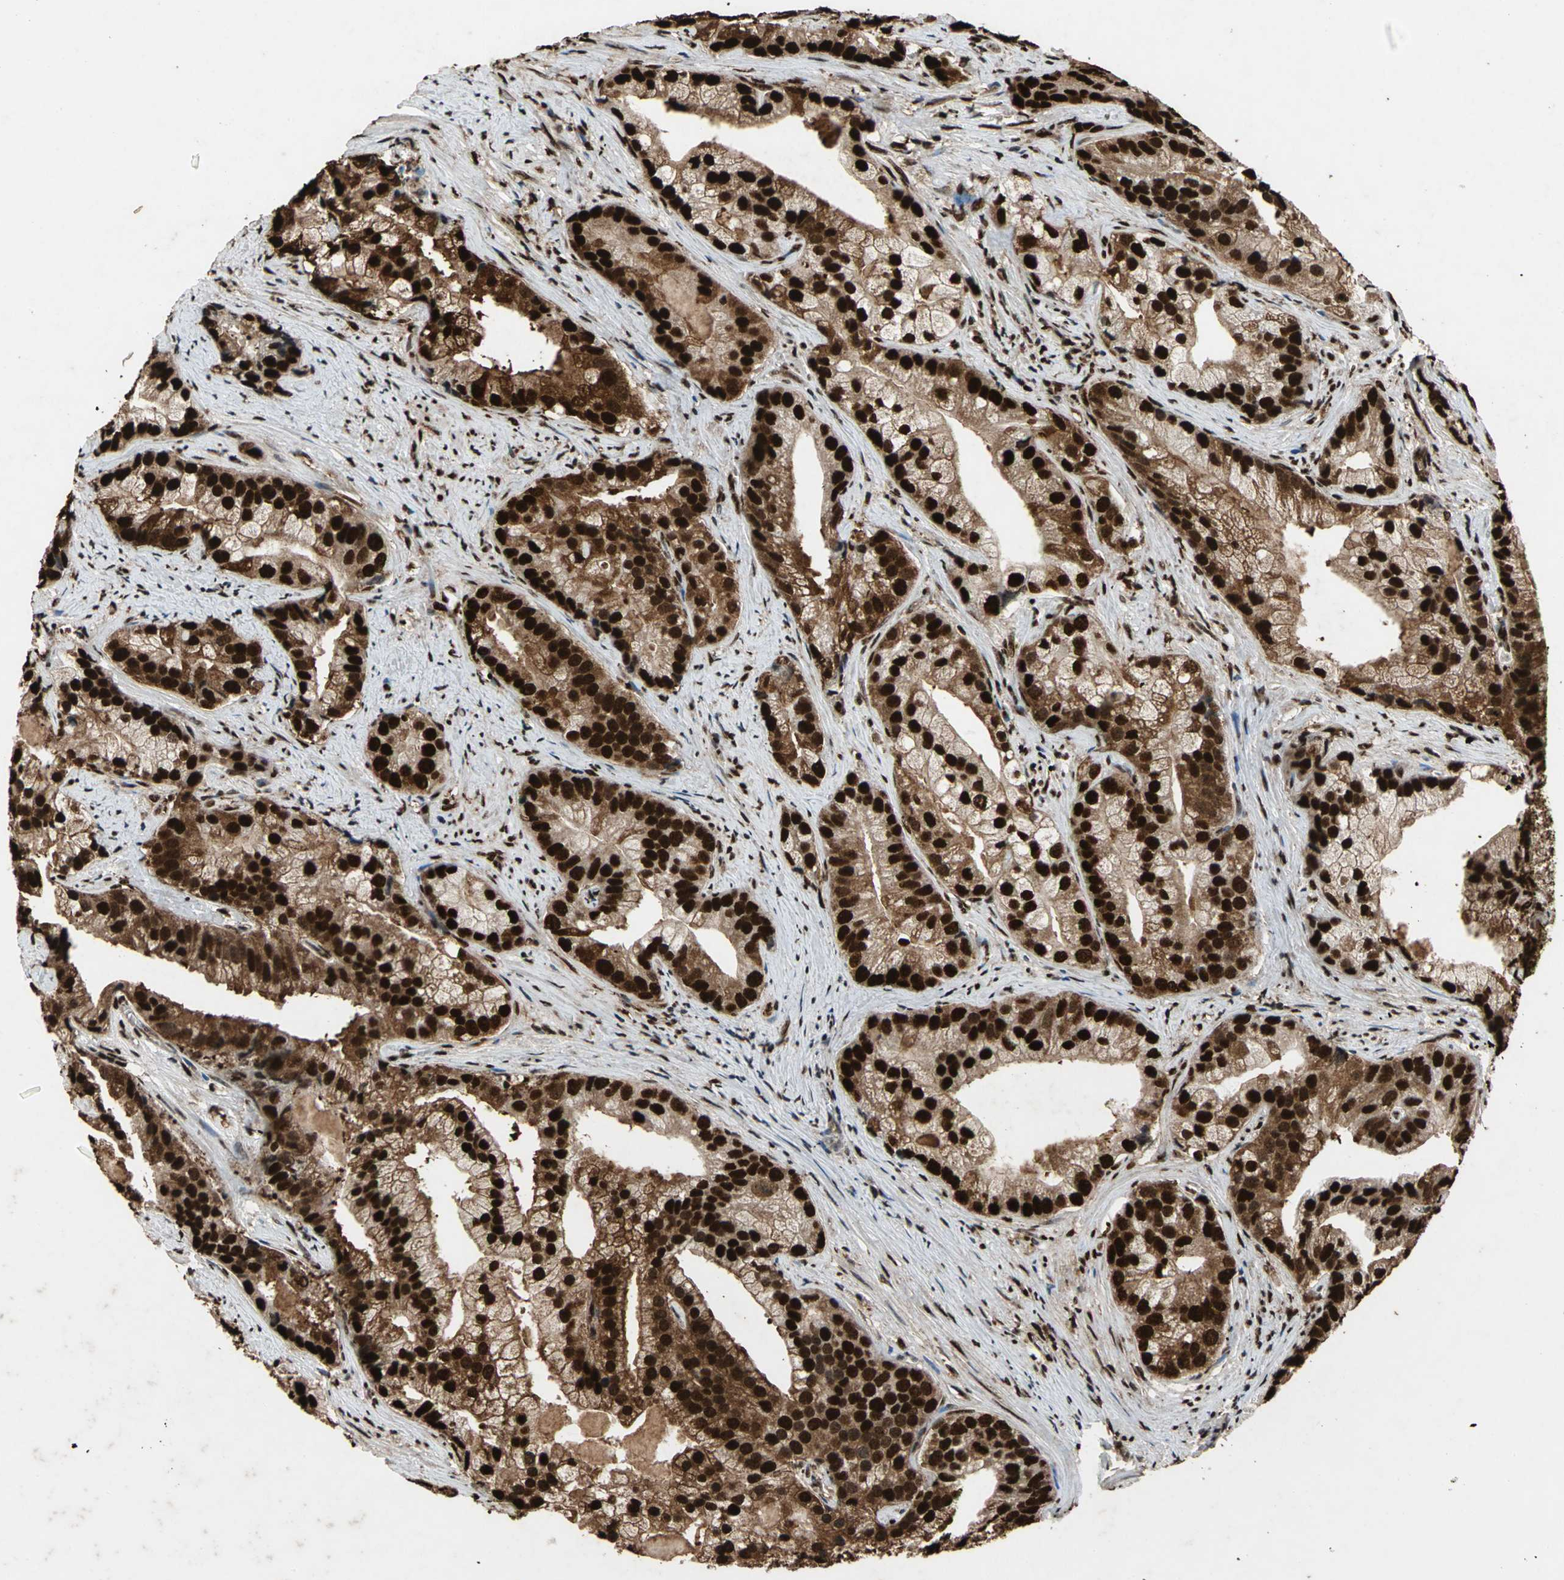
{"staining": {"intensity": "strong", "quantity": ">75%", "location": "cytoplasmic/membranous,nuclear"}, "tissue": "prostate cancer", "cell_type": "Tumor cells", "image_type": "cancer", "snomed": [{"axis": "morphology", "description": "Adenocarcinoma, Low grade"}, {"axis": "topography", "description": "Prostate"}], "caption": "Immunohistochemistry (IHC) staining of prostate cancer (adenocarcinoma (low-grade)), which exhibits high levels of strong cytoplasmic/membranous and nuclear expression in about >75% of tumor cells indicating strong cytoplasmic/membranous and nuclear protein positivity. The staining was performed using DAB (brown) for protein detection and nuclei were counterstained in hematoxylin (blue).", "gene": "ANP32A", "patient": {"sex": "male", "age": 71}}